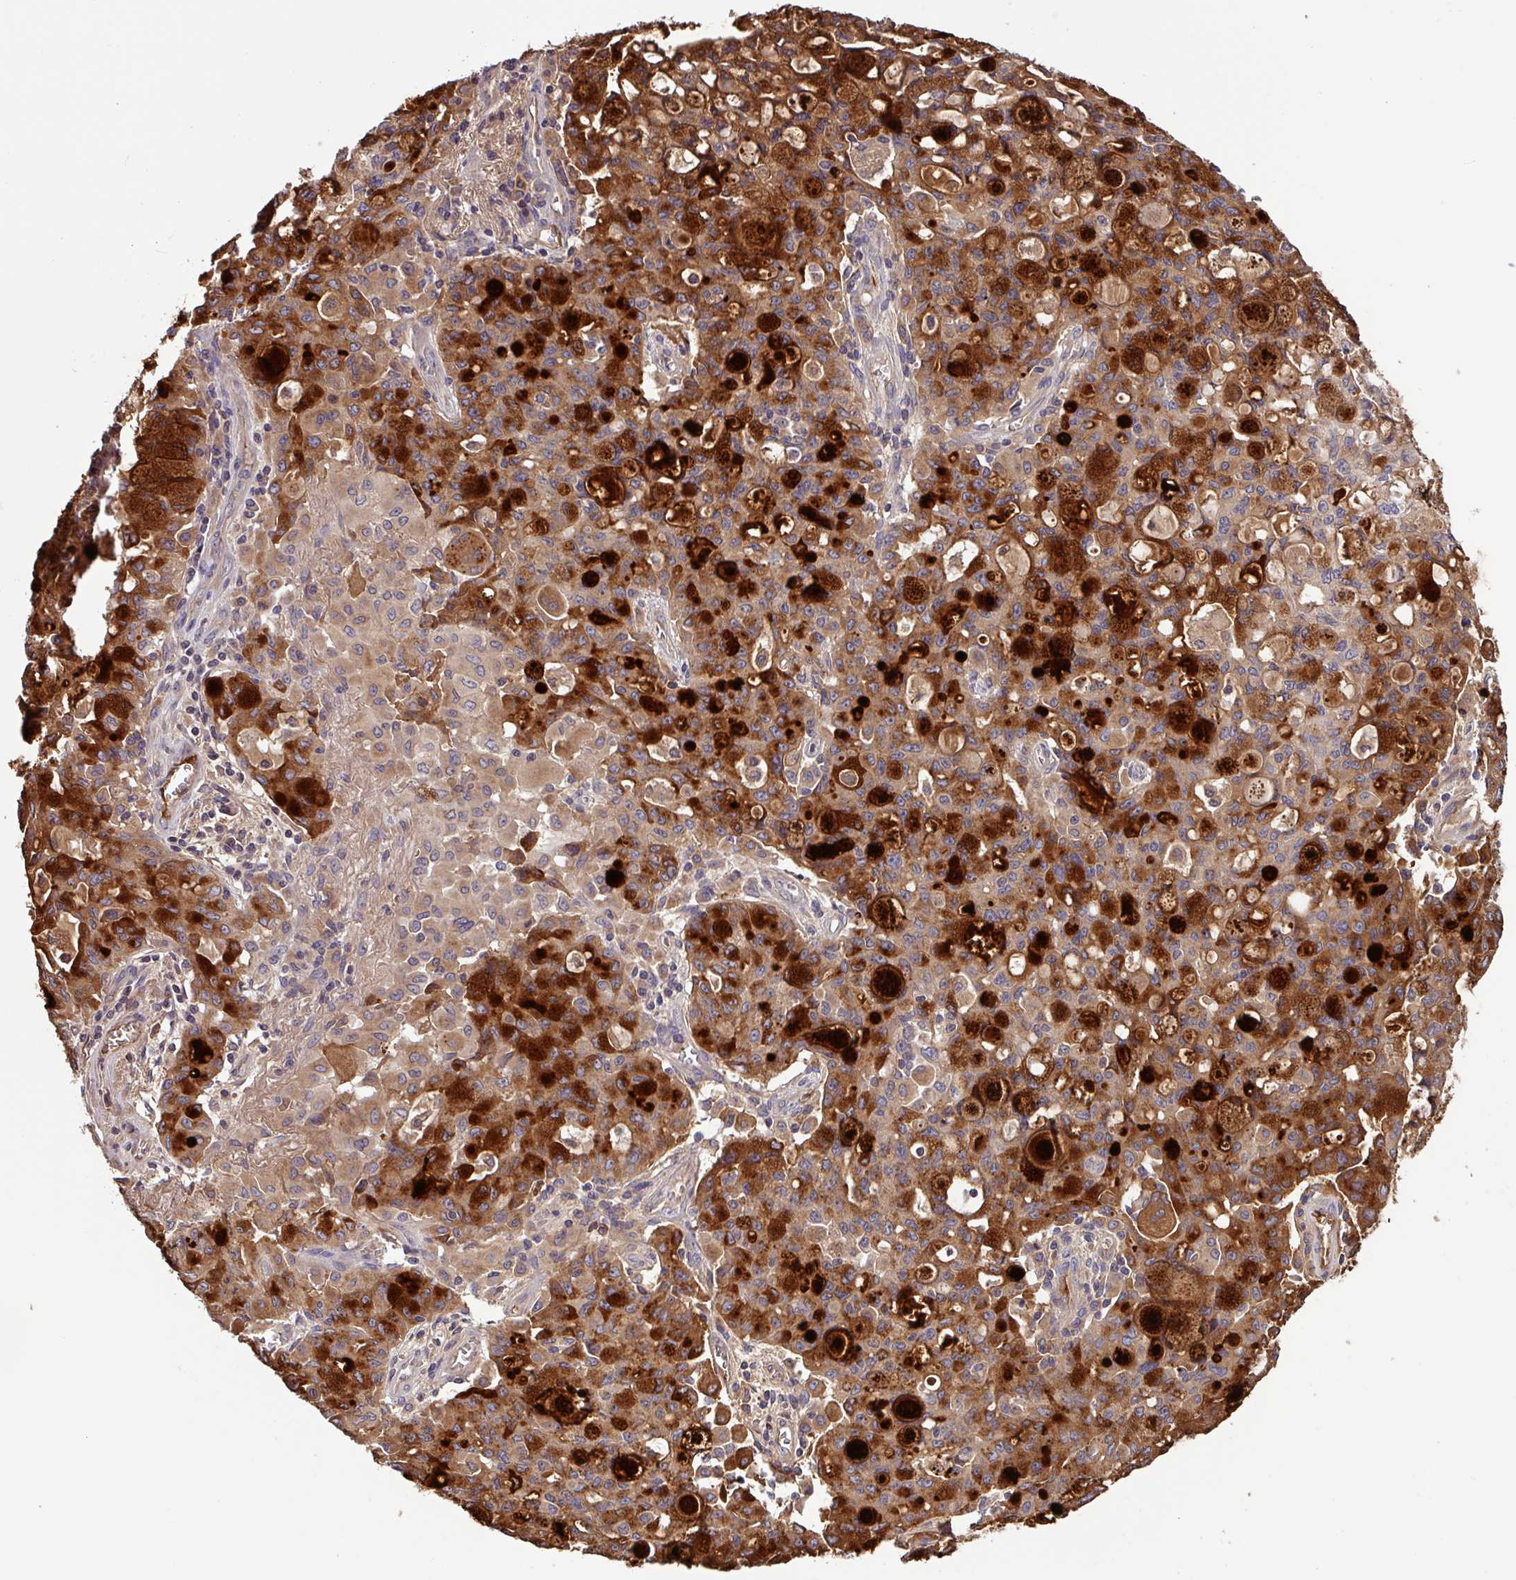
{"staining": {"intensity": "strong", "quantity": ">75%", "location": "cytoplasmic/membranous"}, "tissue": "lung cancer", "cell_type": "Tumor cells", "image_type": "cancer", "snomed": [{"axis": "morphology", "description": "Adenocarcinoma, NOS"}, {"axis": "topography", "description": "Lung"}], "caption": "Immunohistochemistry (IHC) micrograph of neoplastic tissue: lung cancer stained using immunohistochemistry displays high levels of strong protein expression localized specifically in the cytoplasmic/membranous of tumor cells, appearing as a cytoplasmic/membranous brown color.", "gene": "SFTPB", "patient": {"sex": "female", "age": 44}}